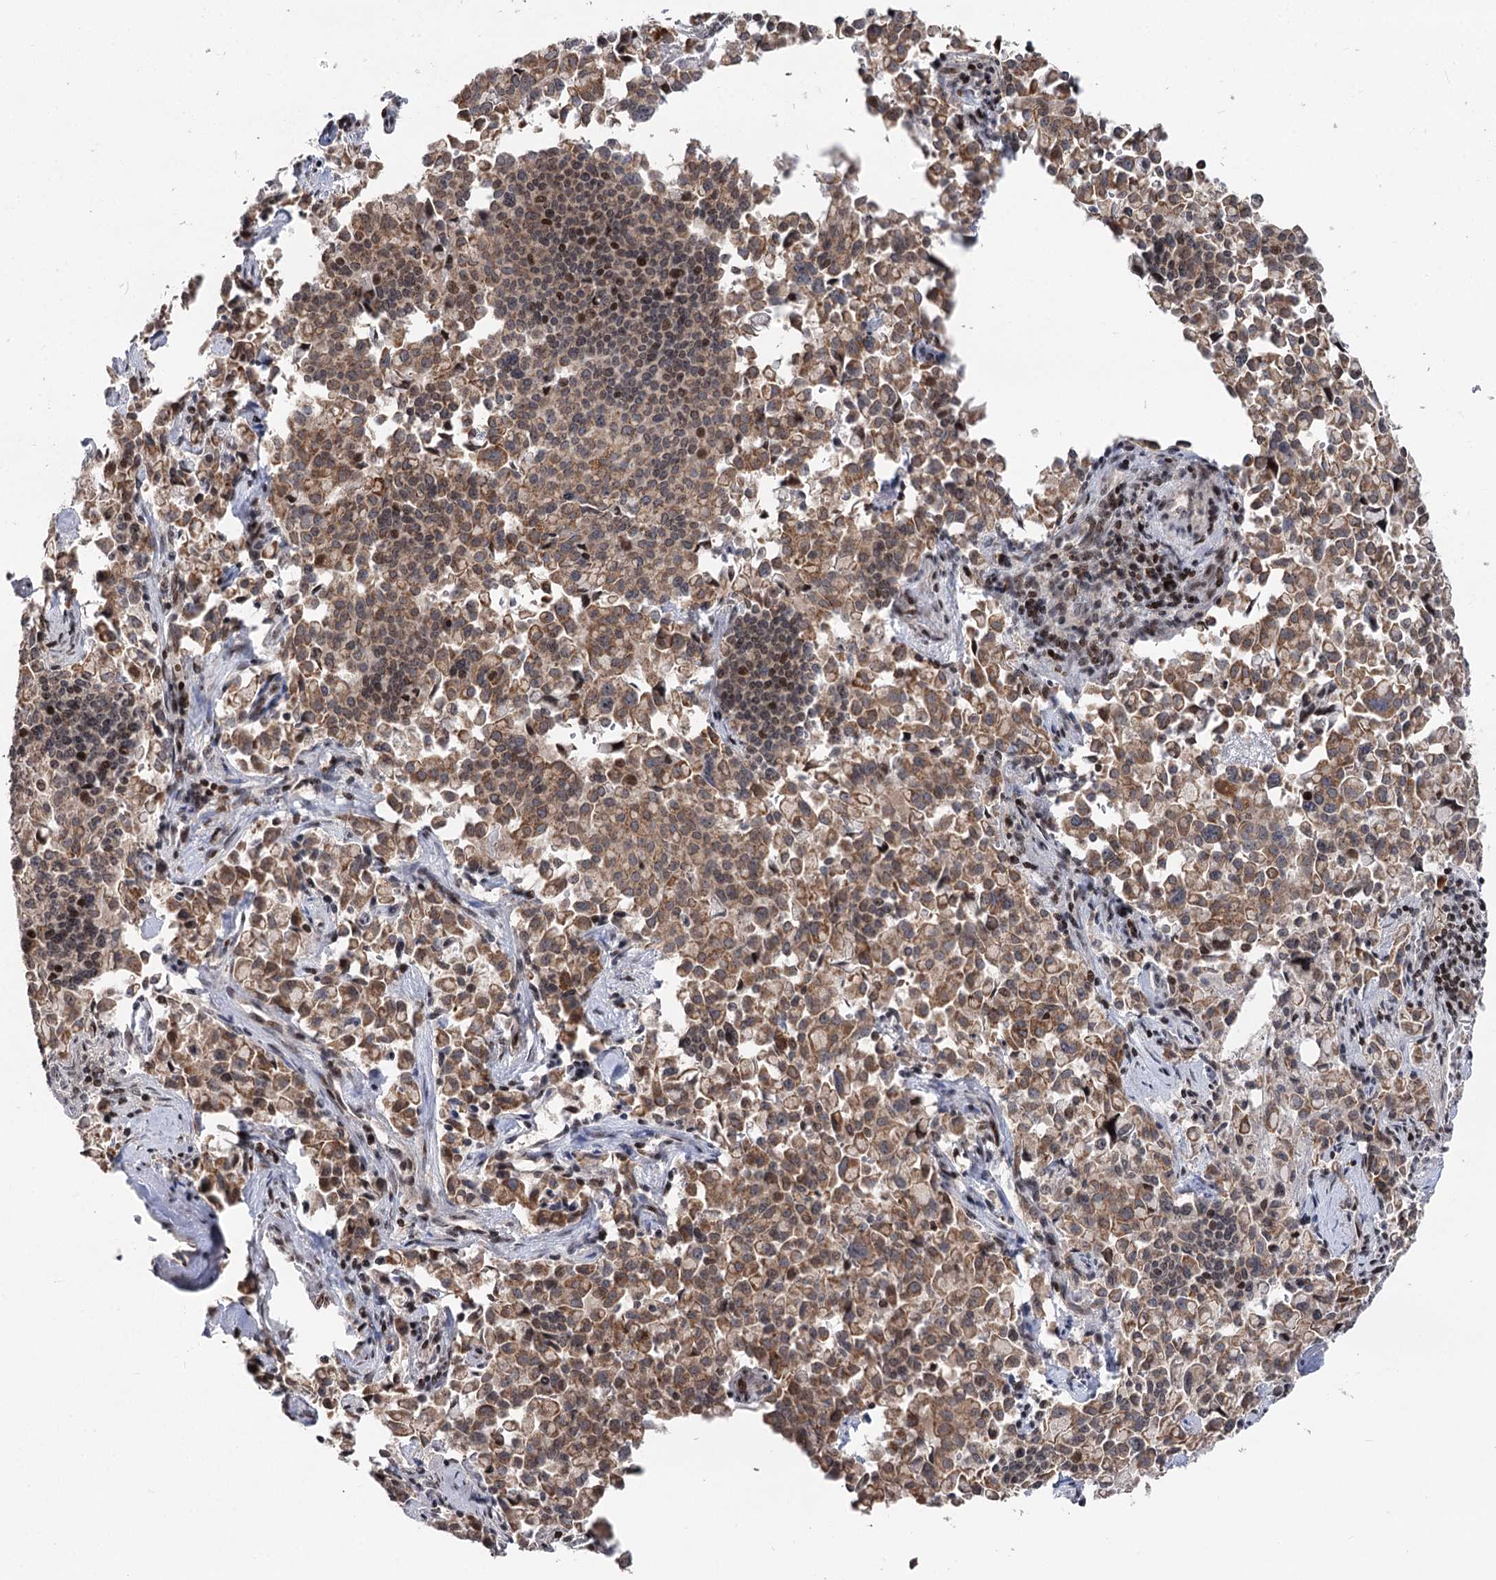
{"staining": {"intensity": "weak", "quantity": ">75%", "location": "cytoplasmic/membranous,nuclear"}, "tissue": "pancreatic cancer", "cell_type": "Tumor cells", "image_type": "cancer", "snomed": [{"axis": "morphology", "description": "Adenocarcinoma, NOS"}, {"axis": "topography", "description": "Pancreas"}], "caption": "A high-resolution photomicrograph shows immunohistochemistry staining of adenocarcinoma (pancreatic), which reveals weak cytoplasmic/membranous and nuclear expression in about >75% of tumor cells.", "gene": "PTGR1", "patient": {"sex": "male", "age": 65}}